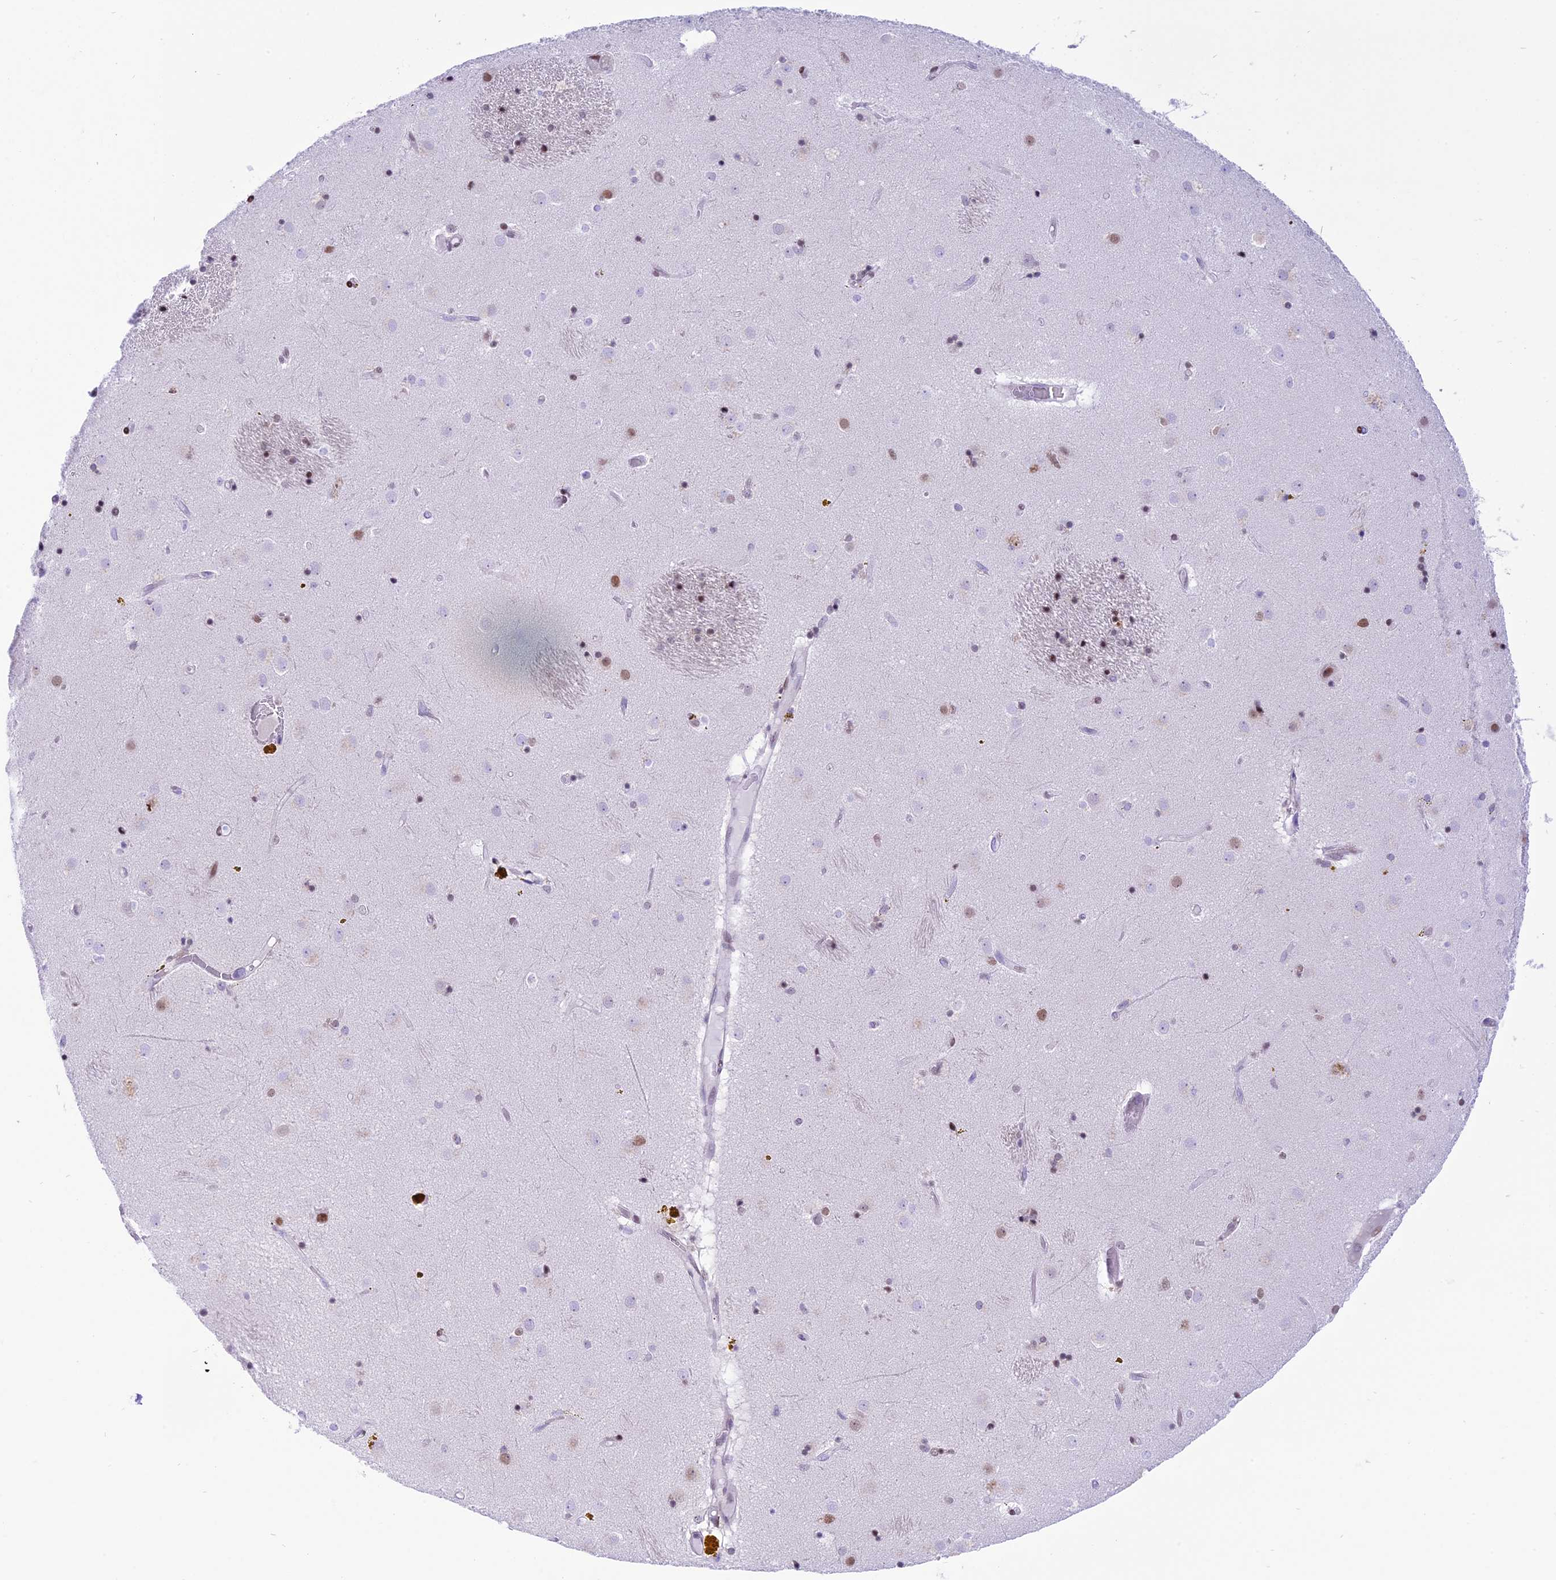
{"staining": {"intensity": "moderate", "quantity": "<25%", "location": "nuclear"}, "tissue": "caudate", "cell_type": "Glial cells", "image_type": "normal", "snomed": [{"axis": "morphology", "description": "Normal tissue, NOS"}, {"axis": "topography", "description": "Lateral ventricle wall"}], "caption": "A histopathology image of caudate stained for a protein reveals moderate nuclear brown staining in glial cells.", "gene": "RPS6KB1", "patient": {"sex": "male", "age": 70}}